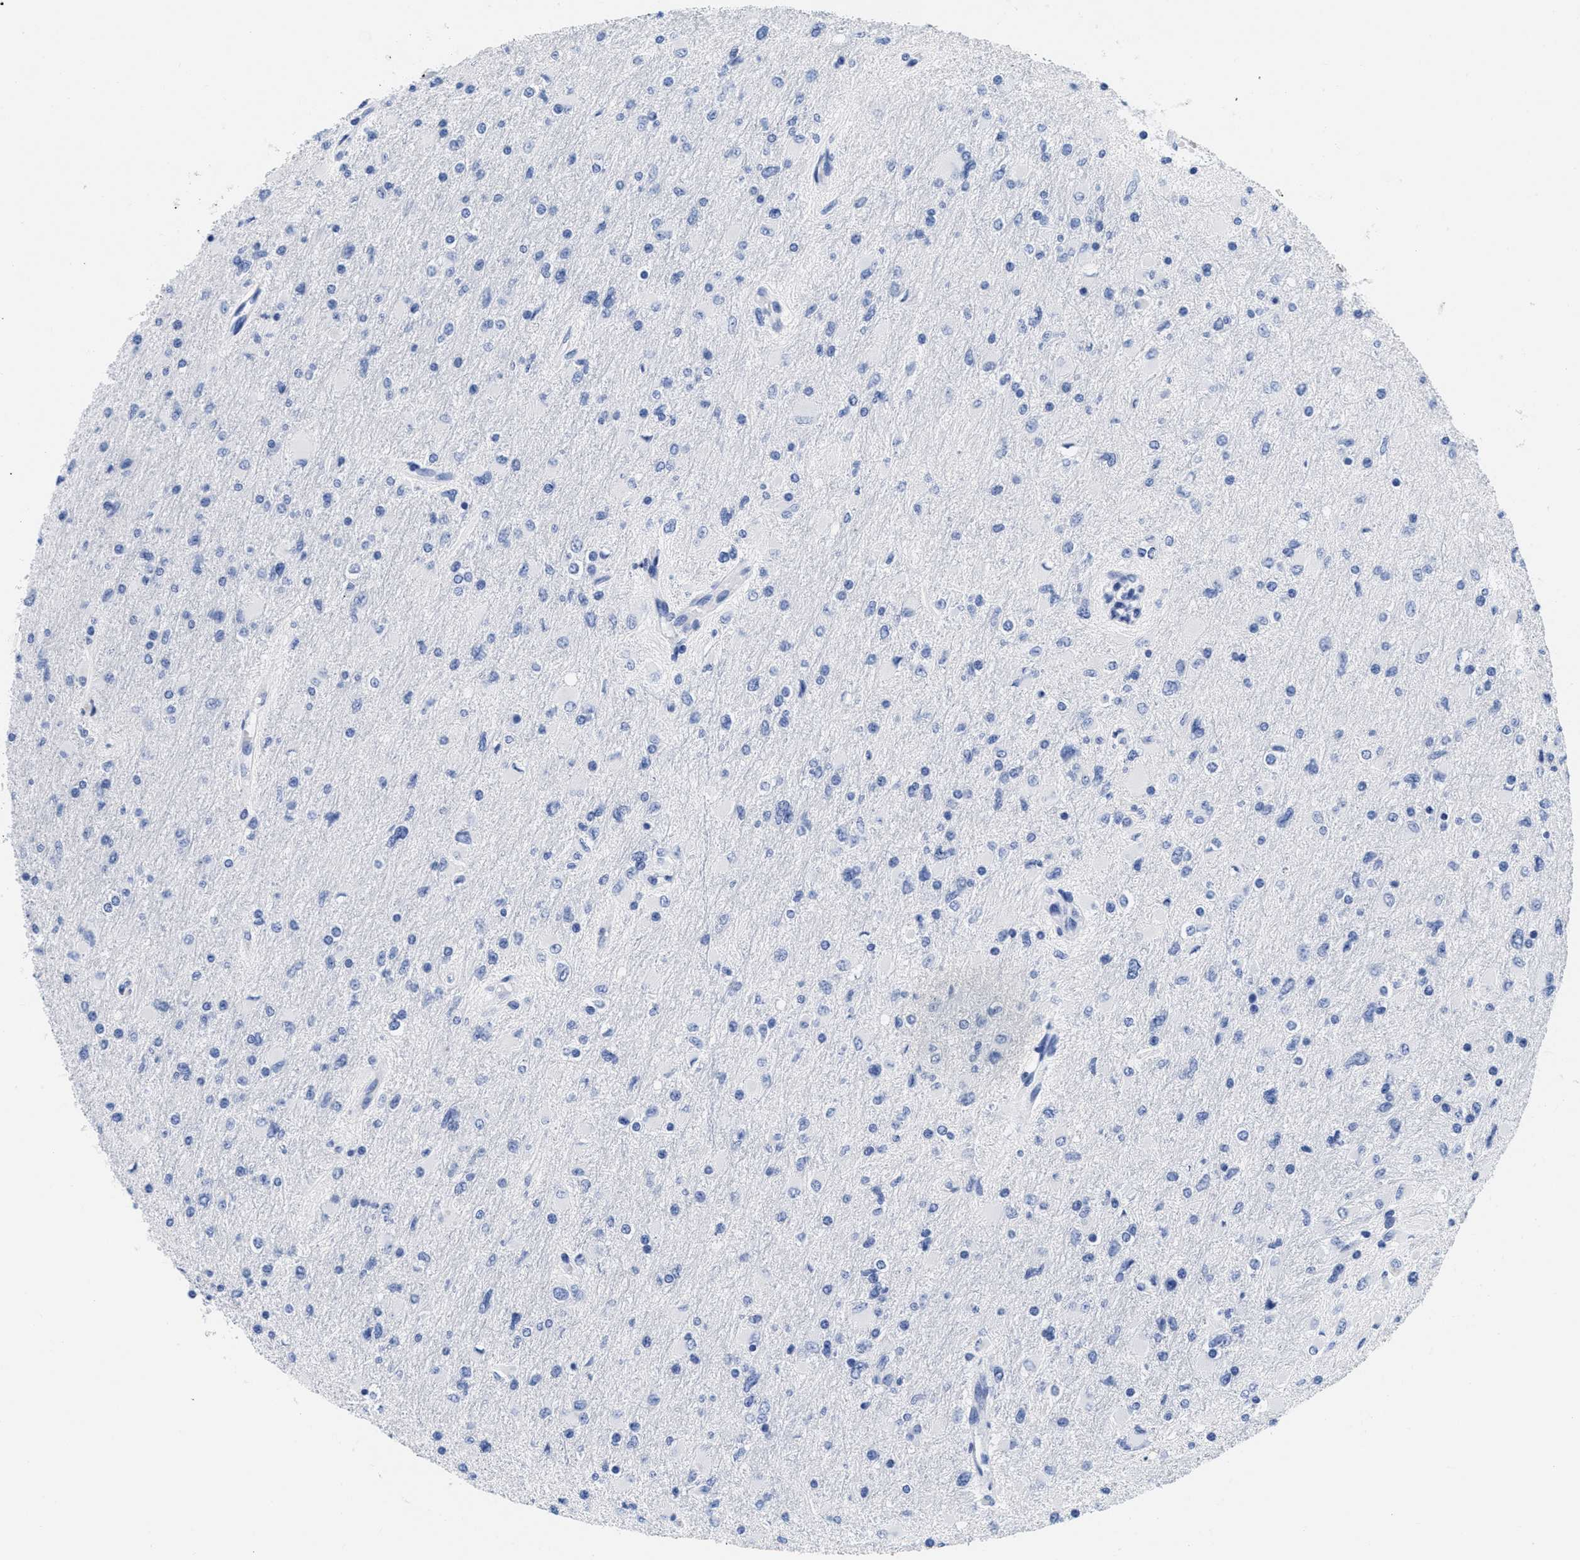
{"staining": {"intensity": "negative", "quantity": "none", "location": "none"}, "tissue": "glioma", "cell_type": "Tumor cells", "image_type": "cancer", "snomed": [{"axis": "morphology", "description": "Glioma, malignant, High grade"}, {"axis": "topography", "description": "Cerebral cortex"}], "caption": "Protein analysis of glioma displays no significant expression in tumor cells.", "gene": "TREML1", "patient": {"sex": "female", "age": 36}}